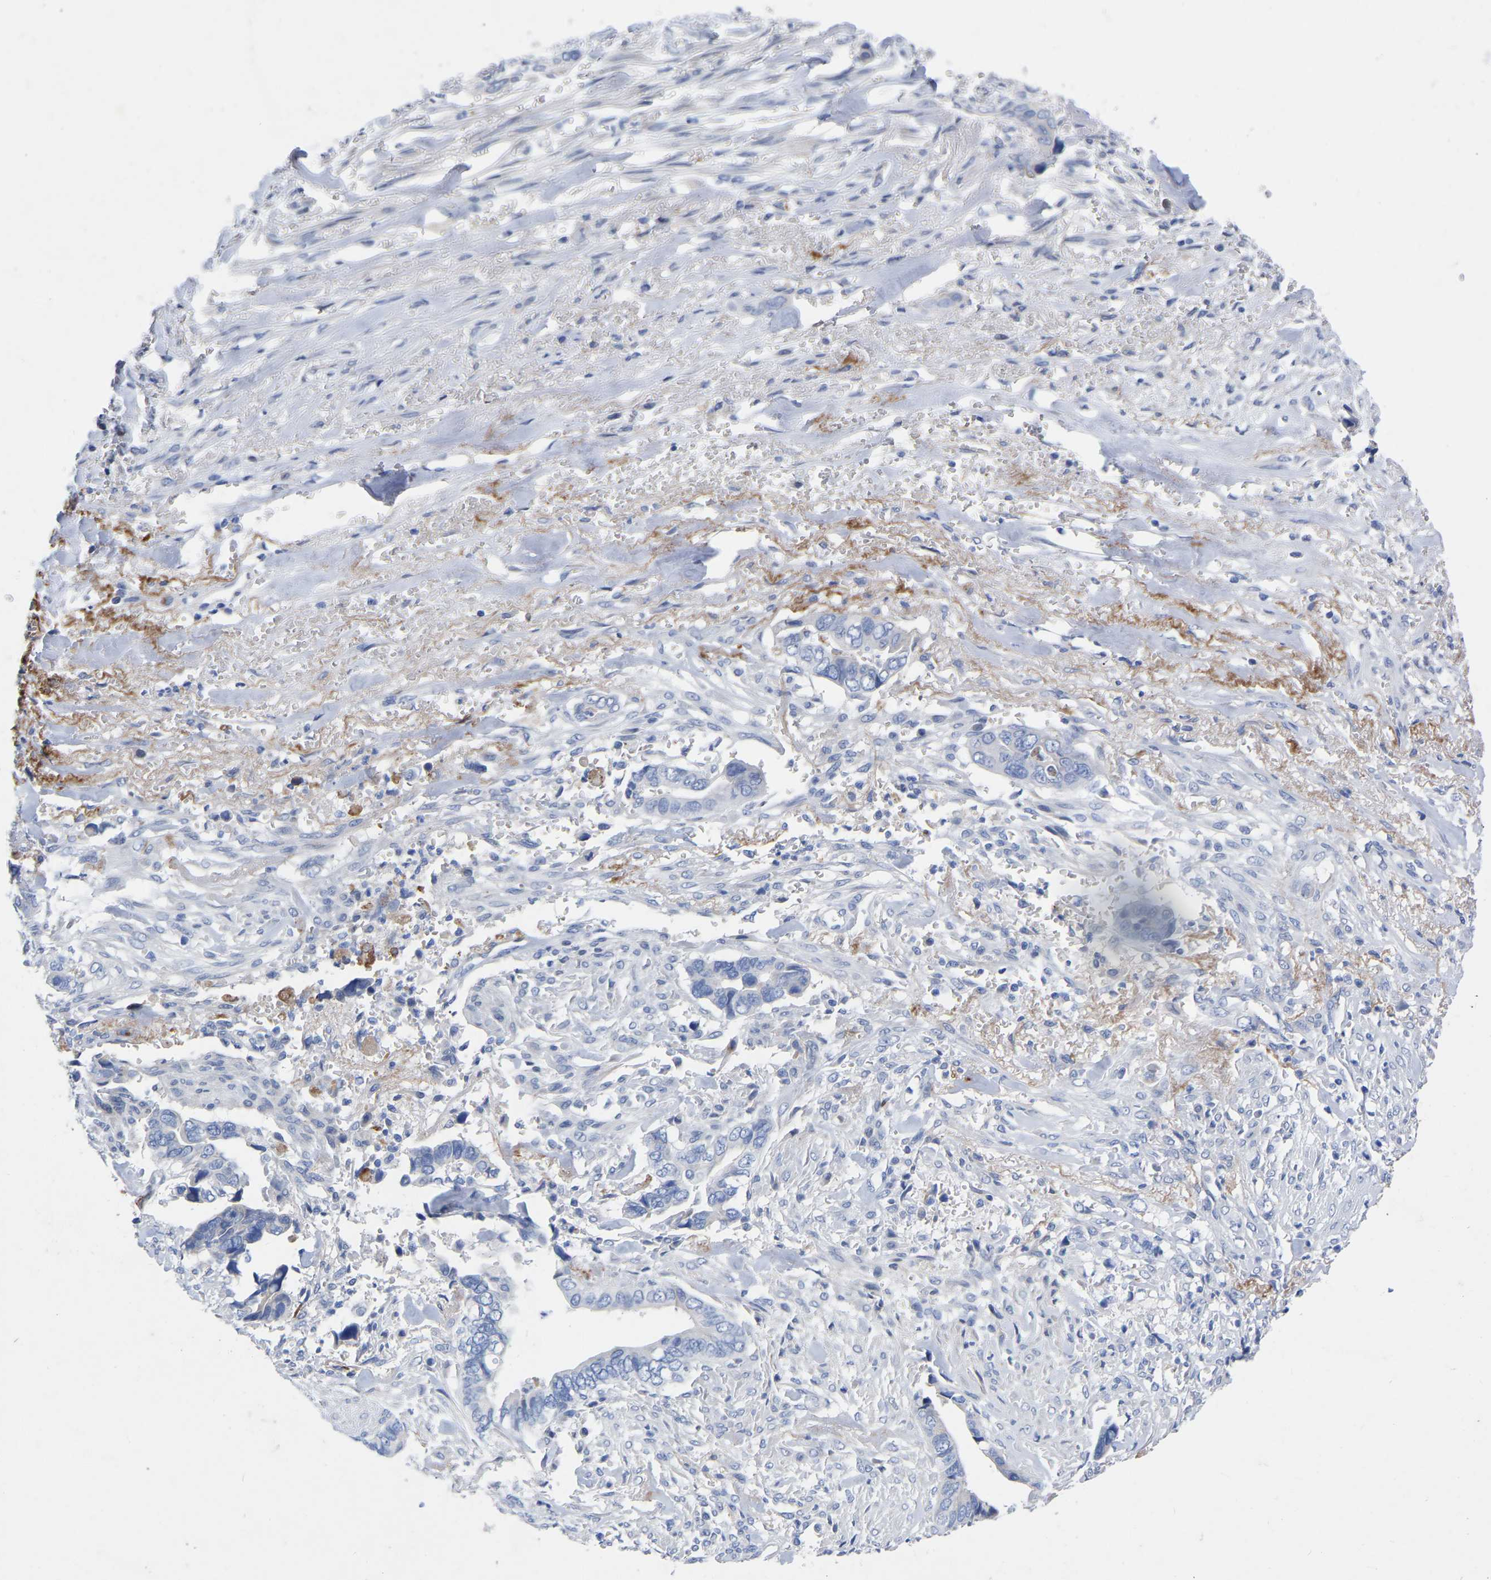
{"staining": {"intensity": "negative", "quantity": "none", "location": "none"}, "tissue": "liver cancer", "cell_type": "Tumor cells", "image_type": "cancer", "snomed": [{"axis": "morphology", "description": "Cholangiocarcinoma"}, {"axis": "topography", "description": "Liver"}], "caption": "Cholangiocarcinoma (liver) was stained to show a protein in brown. There is no significant expression in tumor cells.", "gene": "STRIP2", "patient": {"sex": "female", "age": 79}}